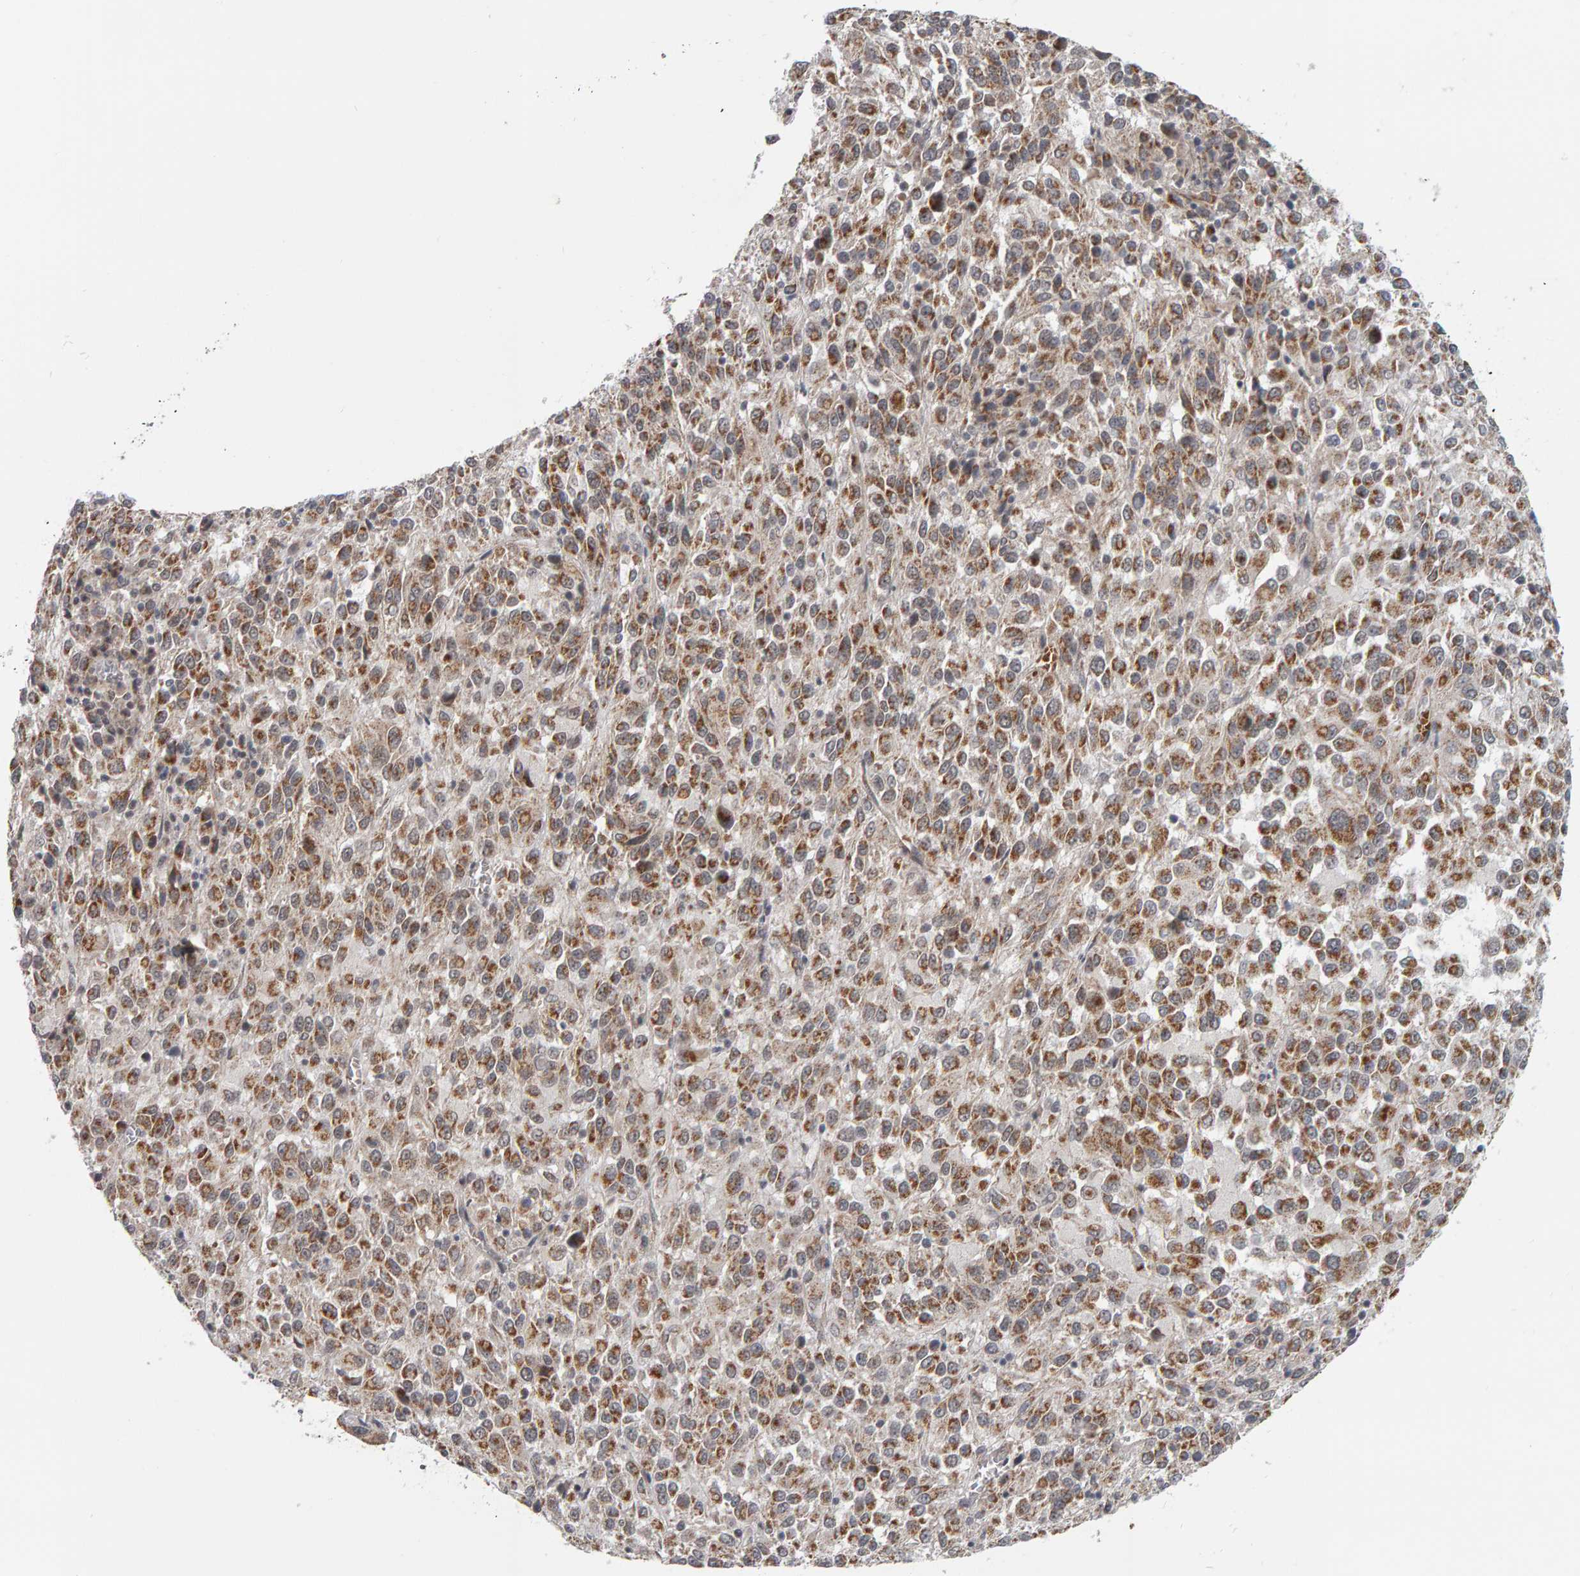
{"staining": {"intensity": "moderate", "quantity": ">75%", "location": "cytoplasmic/membranous"}, "tissue": "melanoma", "cell_type": "Tumor cells", "image_type": "cancer", "snomed": [{"axis": "morphology", "description": "Malignant melanoma, Metastatic site"}, {"axis": "topography", "description": "Lung"}], "caption": "An image showing moderate cytoplasmic/membranous expression in about >75% of tumor cells in malignant melanoma (metastatic site), as visualized by brown immunohistochemical staining.", "gene": "DAP3", "patient": {"sex": "male", "age": 64}}